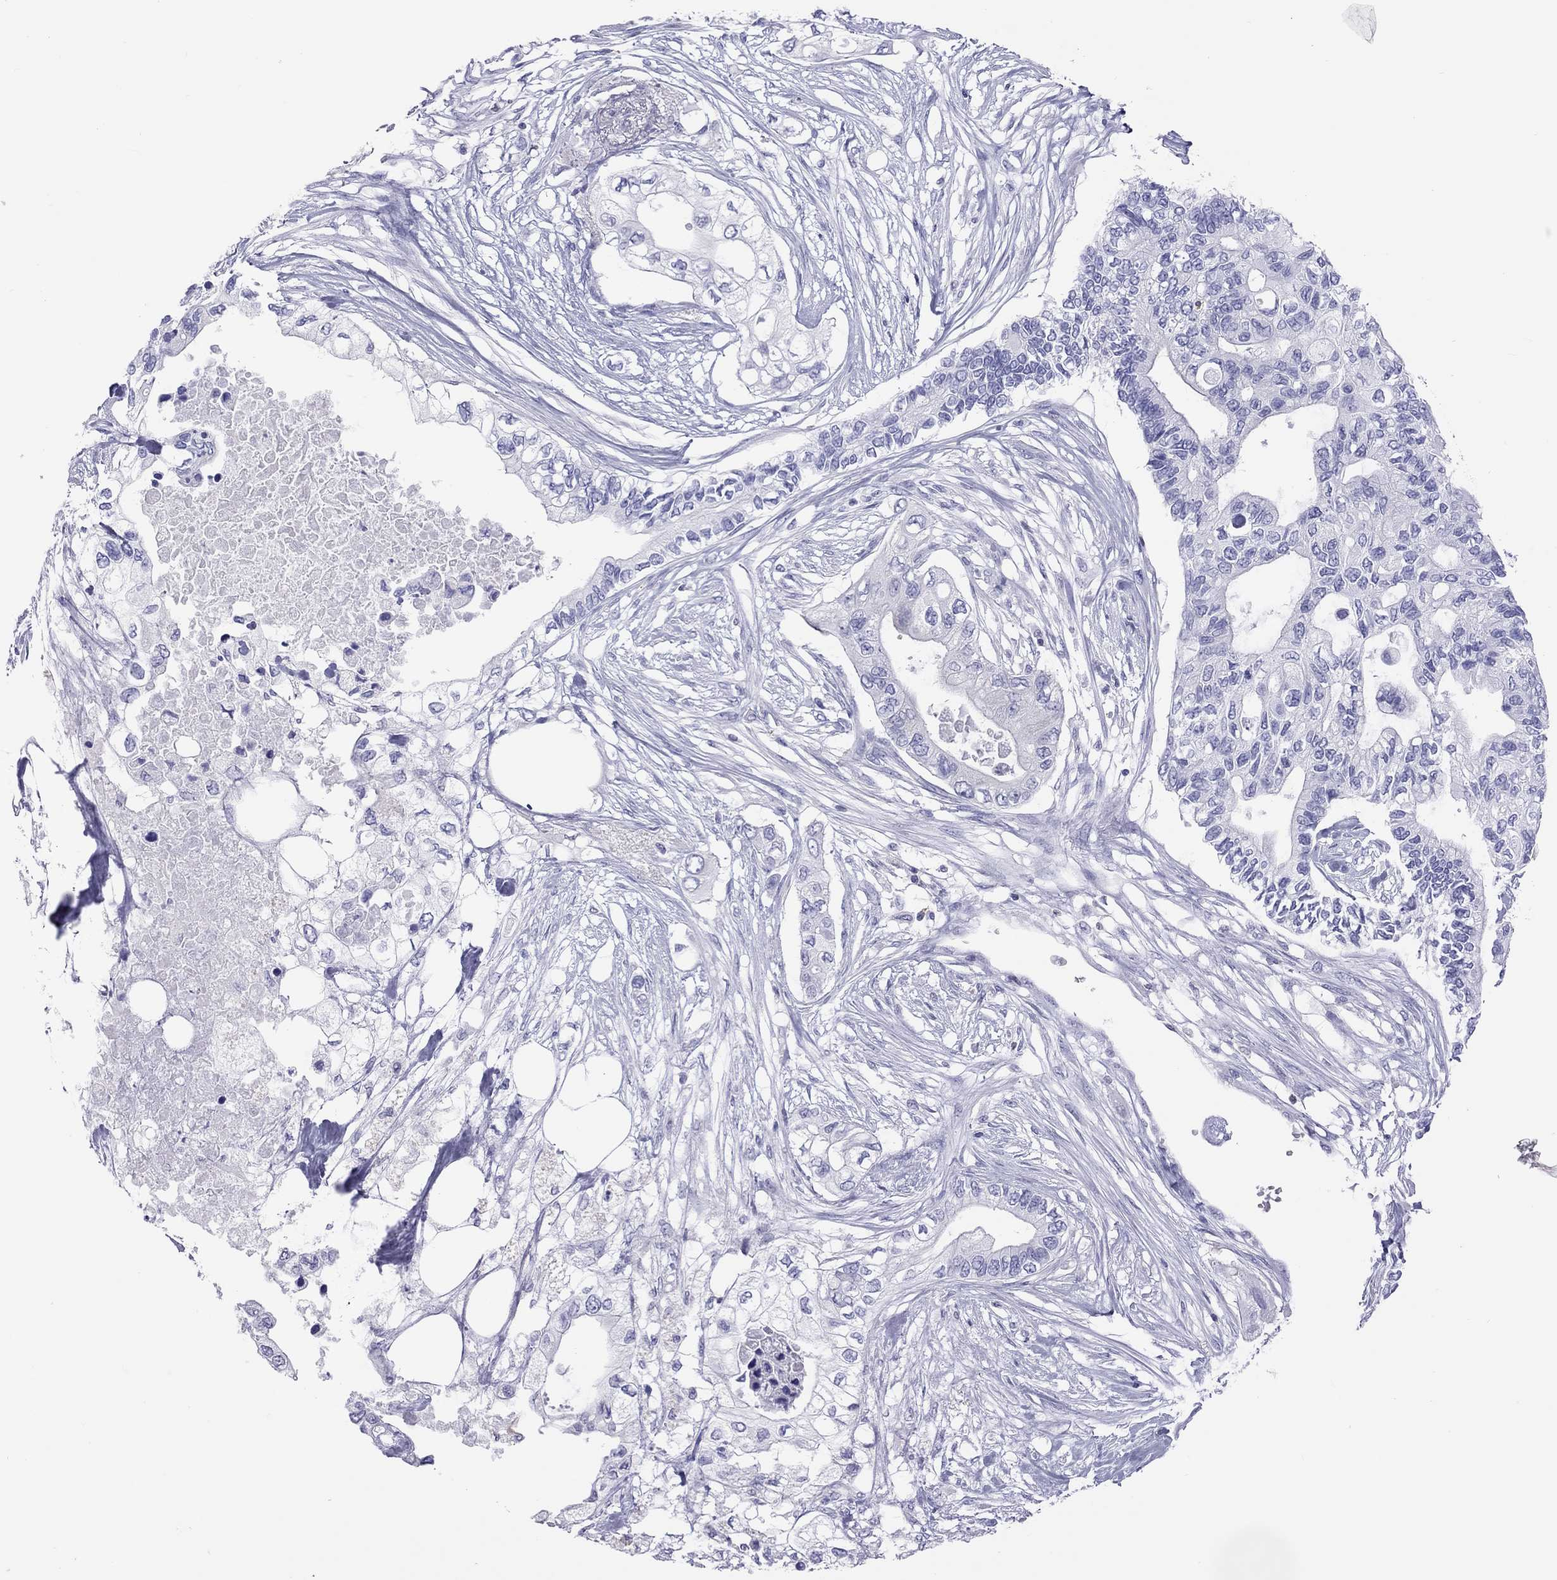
{"staining": {"intensity": "negative", "quantity": "none", "location": "none"}, "tissue": "pancreatic cancer", "cell_type": "Tumor cells", "image_type": "cancer", "snomed": [{"axis": "morphology", "description": "Adenocarcinoma, NOS"}, {"axis": "topography", "description": "Pancreas"}], "caption": "A histopathology image of pancreatic cancer (adenocarcinoma) stained for a protein shows no brown staining in tumor cells.", "gene": "STAG3", "patient": {"sex": "female", "age": 63}}